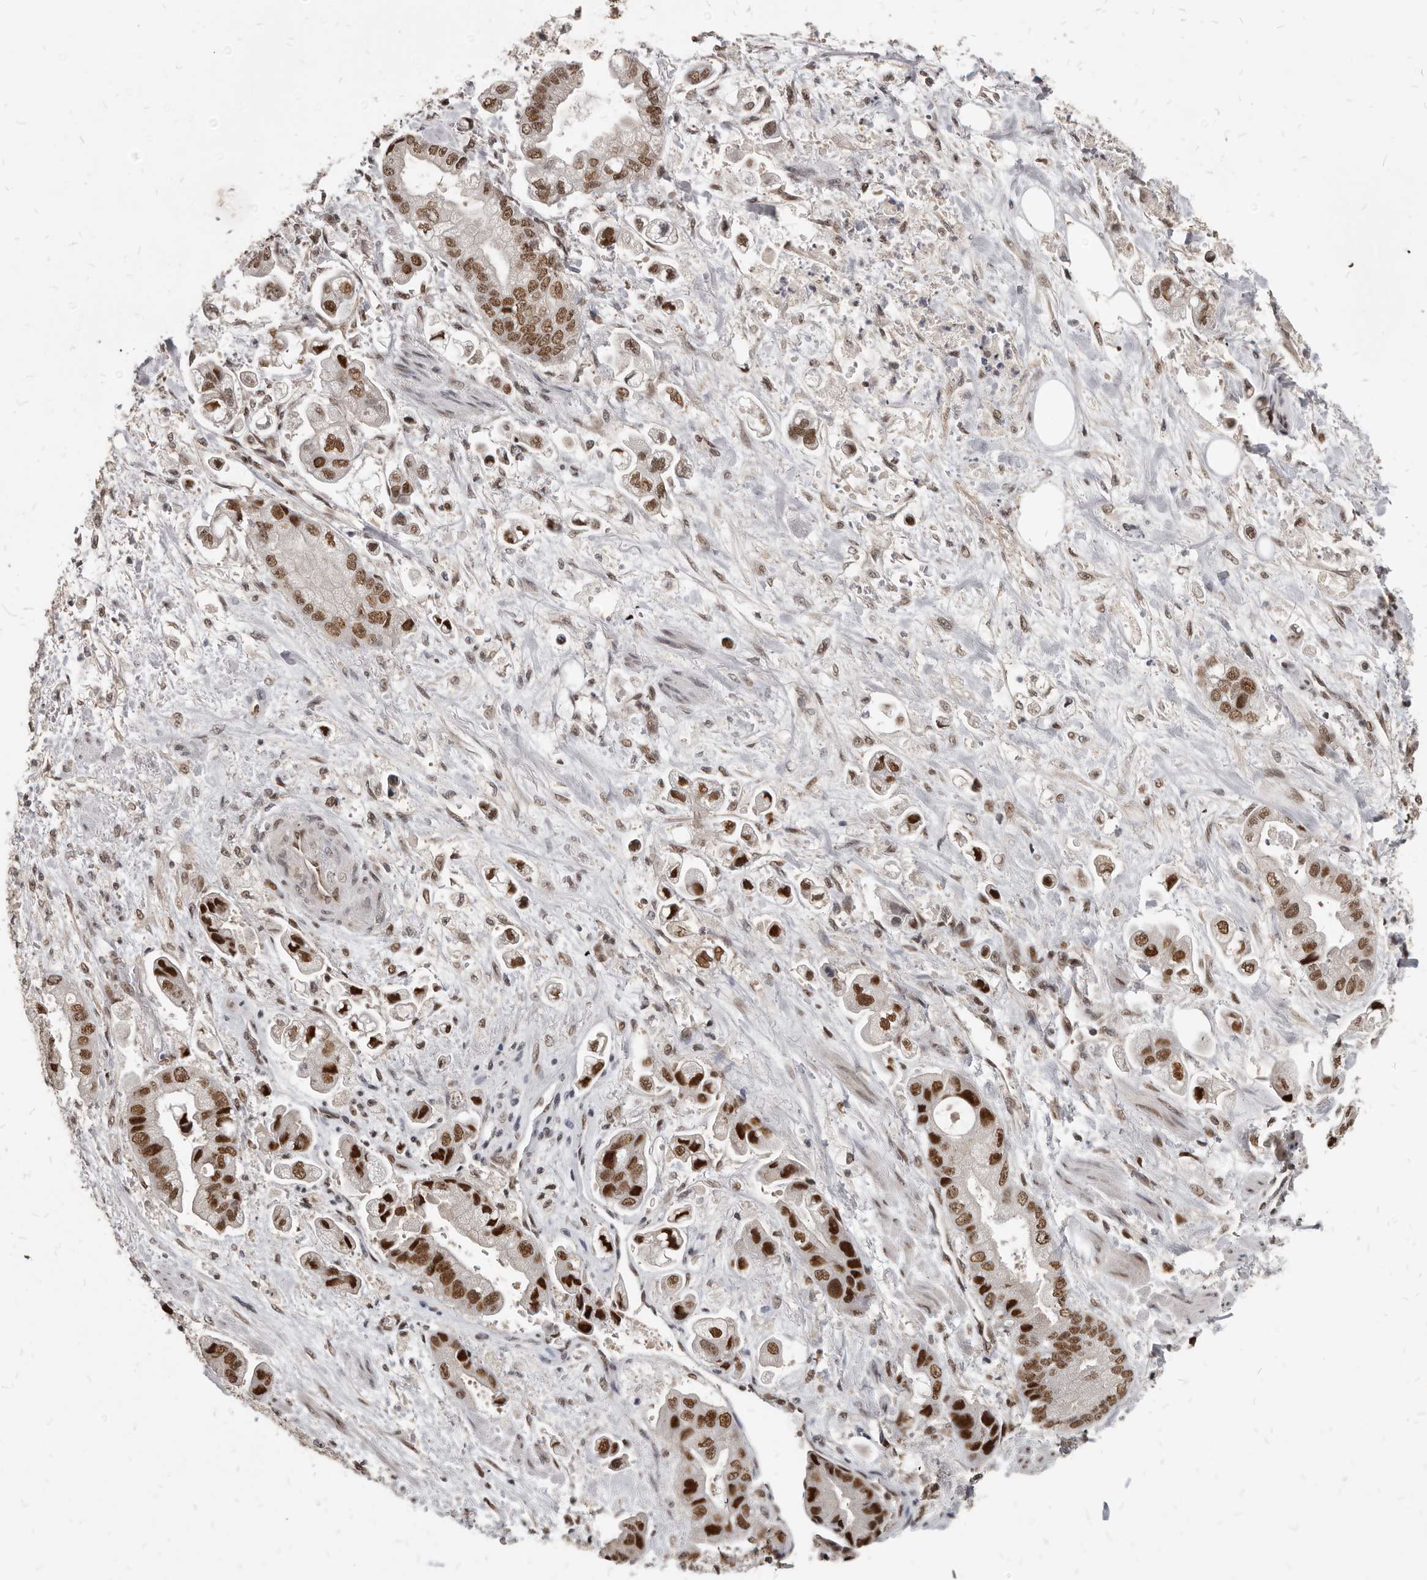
{"staining": {"intensity": "strong", "quantity": ">75%", "location": "nuclear"}, "tissue": "stomach cancer", "cell_type": "Tumor cells", "image_type": "cancer", "snomed": [{"axis": "morphology", "description": "Adenocarcinoma, NOS"}, {"axis": "topography", "description": "Stomach"}], "caption": "The immunohistochemical stain labels strong nuclear expression in tumor cells of stomach adenocarcinoma tissue.", "gene": "ATF5", "patient": {"sex": "male", "age": 62}}